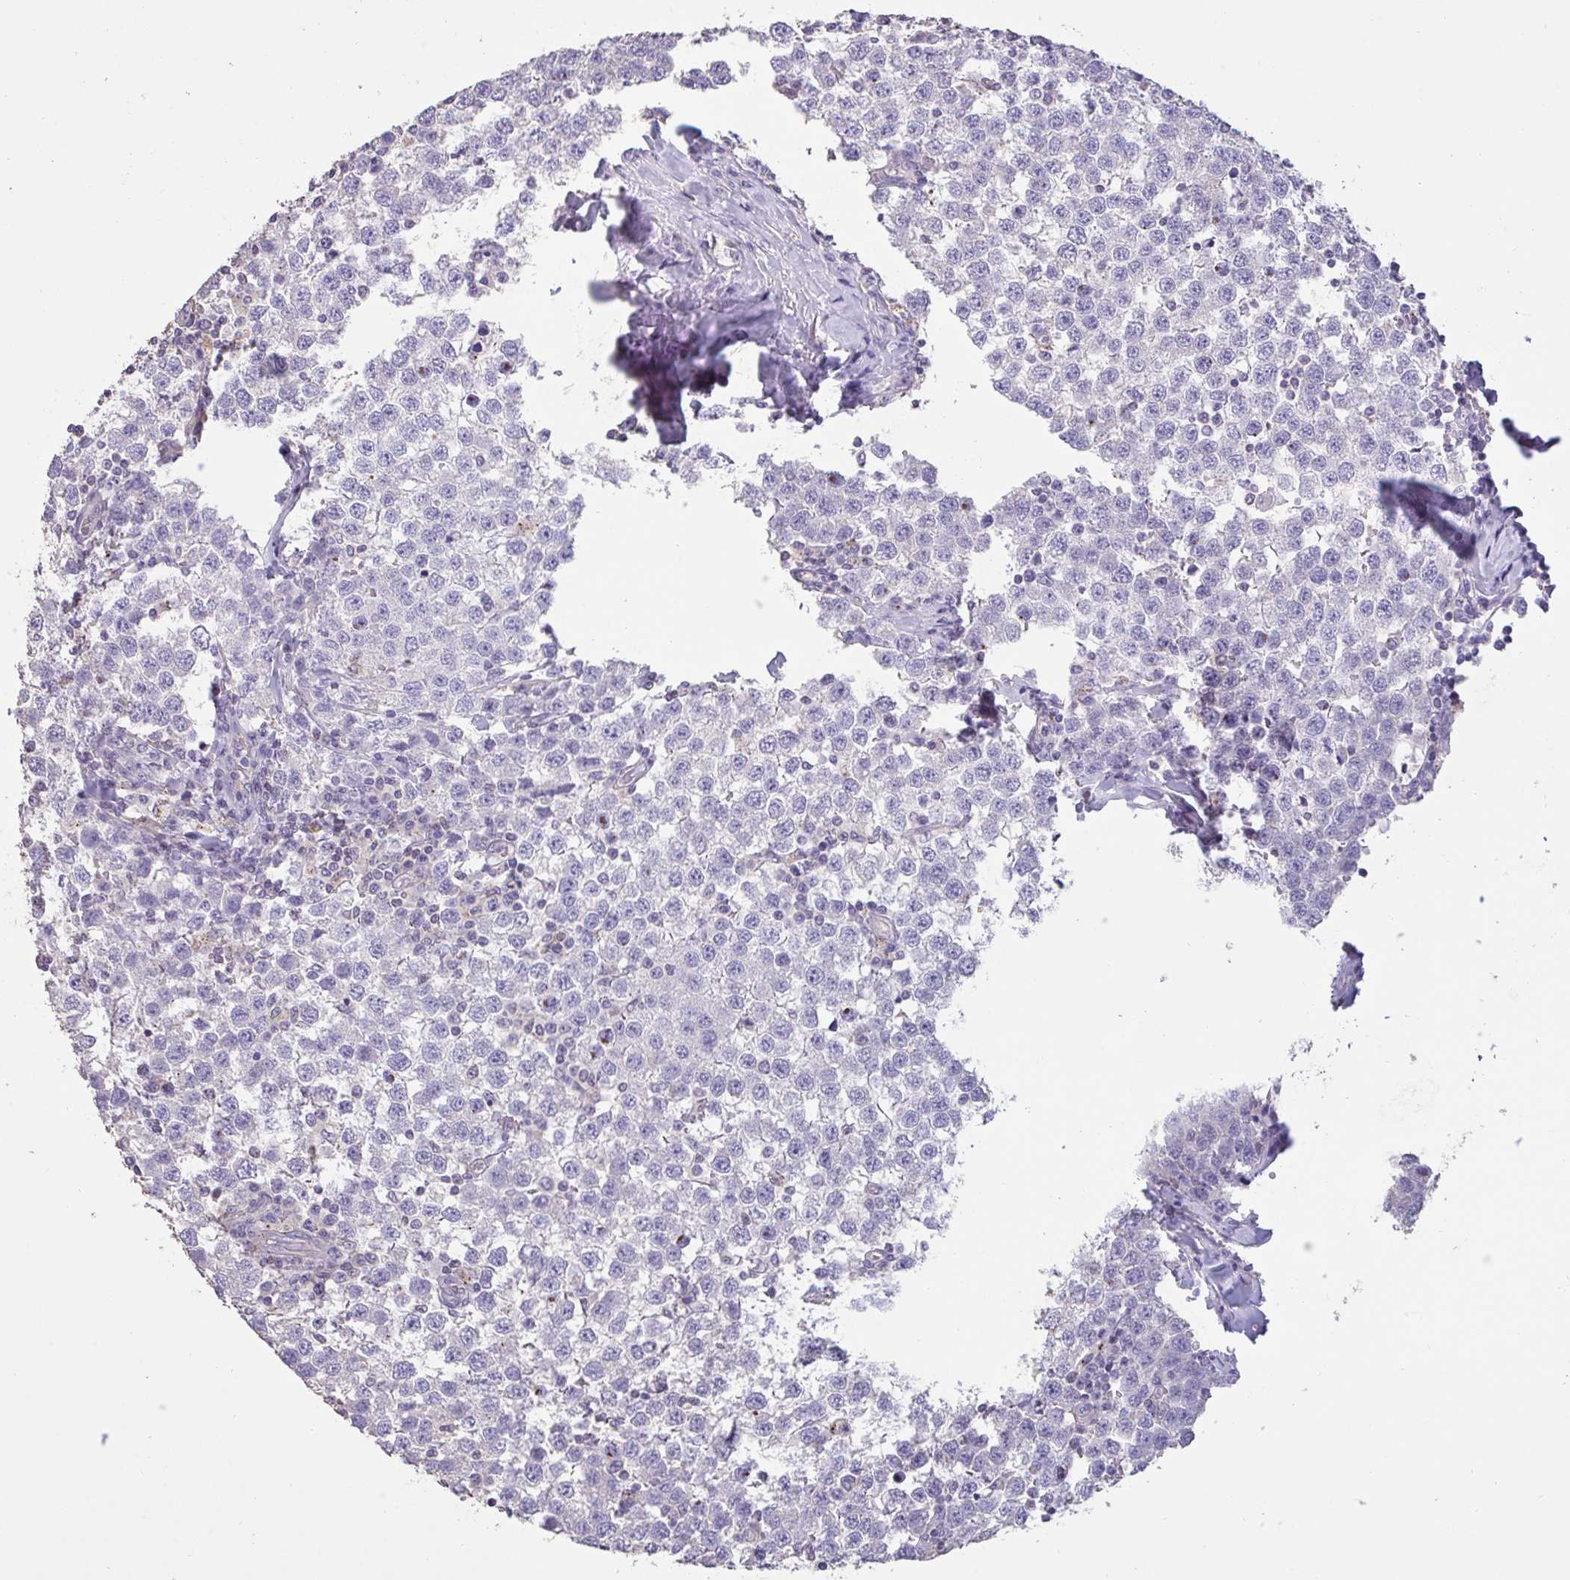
{"staining": {"intensity": "negative", "quantity": "none", "location": "none"}, "tissue": "testis cancer", "cell_type": "Tumor cells", "image_type": "cancer", "snomed": [{"axis": "morphology", "description": "Seminoma, NOS"}, {"axis": "topography", "description": "Testis"}], "caption": "This is a histopathology image of immunohistochemistry (IHC) staining of testis cancer (seminoma), which shows no expression in tumor cells.", "gene": "CHMP5", "patient": {"sex": "male", "age": 34}}